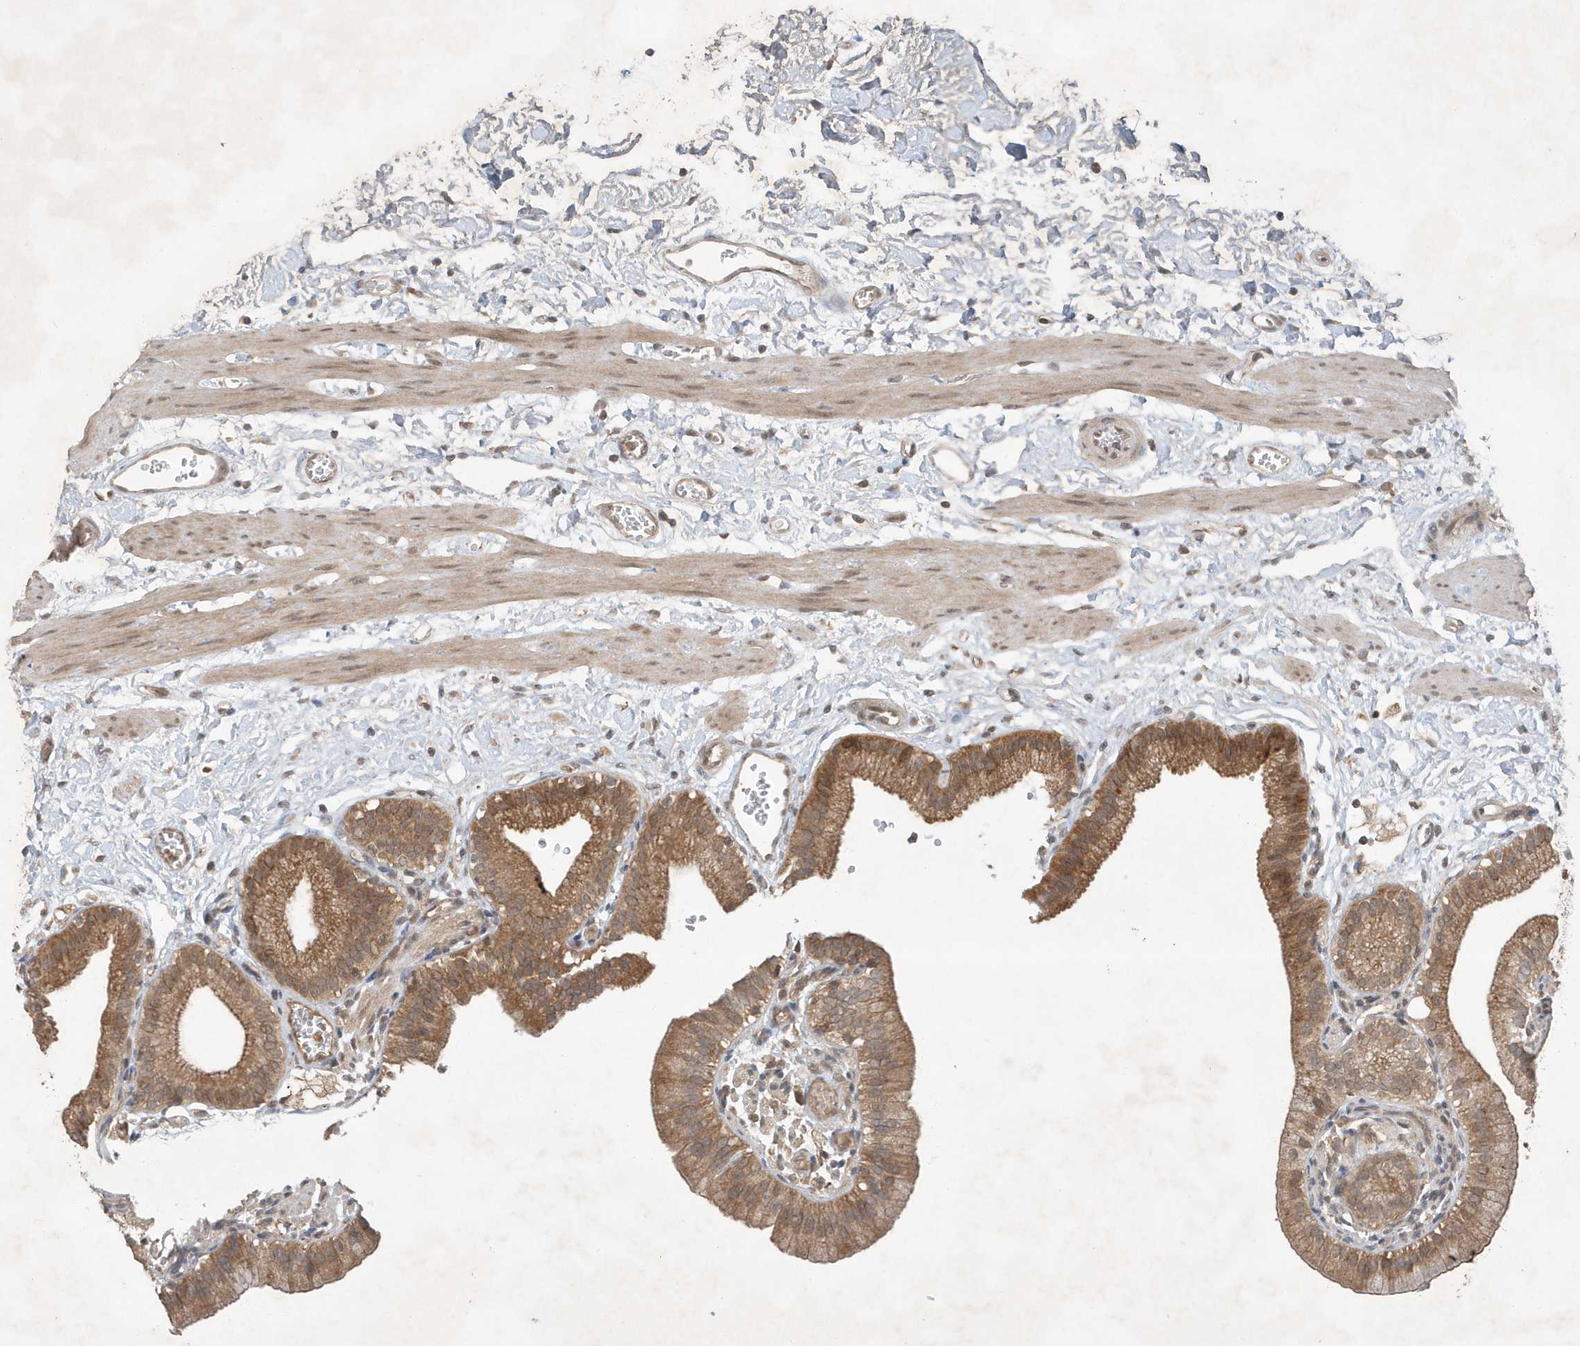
{"staining": {"intensity": "strong", "quantity": ">75%", "location": "cytoplasmic/membranous"}, "tissue": "gallbladder", "cell_type": "Glandular cells", "image_type": "normal", "snomed": [{"axis": "morphology", "description": "Normal tissue, NOS"}, {"axis": "topography", "description": "Gallbladder"}], "caption": "Normal gallbladder exhibits strong cytoplasmic/membranous expression in about >75% of glandular cells, visualized by immunohistochemistry.", "gene": "ABCB9", "patient": {"sex": "male", "age": 55}}